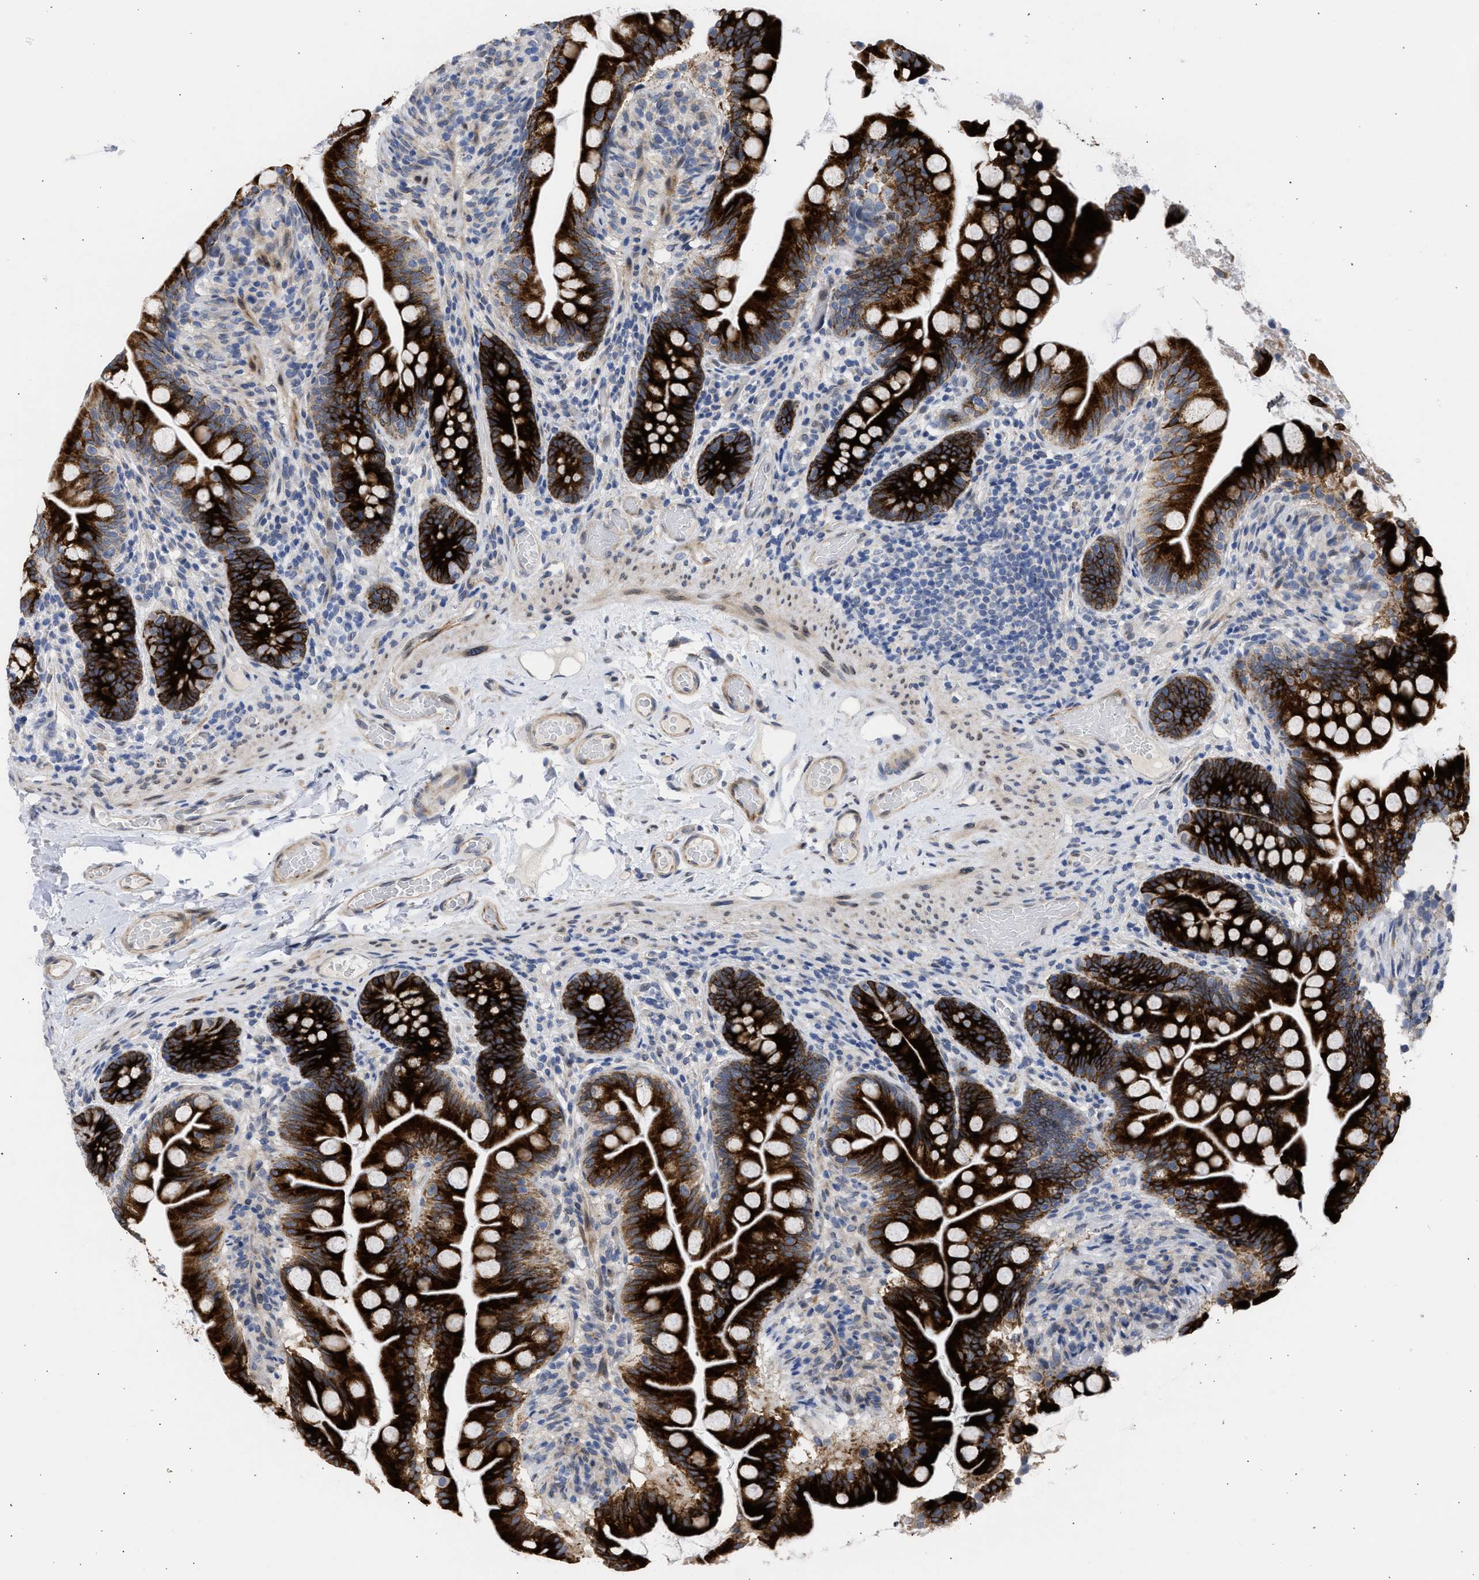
{"staining": {"intensity": "strong", "quantity": ">75%", "location": "cytoplasmic/membranous"}, "tissue": "small intestine", "cell_type": "Glandular cells", "image_type": "normal", "snomed": [{"axis": "morphology", "description": "Normal tissue, NOS"}, {"axis": "topography", "description": "Small intestine"}], "caption": "High-magnification brightfield microscopy of normal small intestine stained with DAB (3,3'-diaminobenzidine) (brown) and counterstained with hematoxylin (blue). glandular cells exhibit strong cytoplasmic/membranous positivity is identified in about>75% of cells. Immunohistochemistry stains the protein of interest in brown and the nuclei are stained blue.", "gene": "NUP35", "patient": {"sex": "female", "age": 56}}